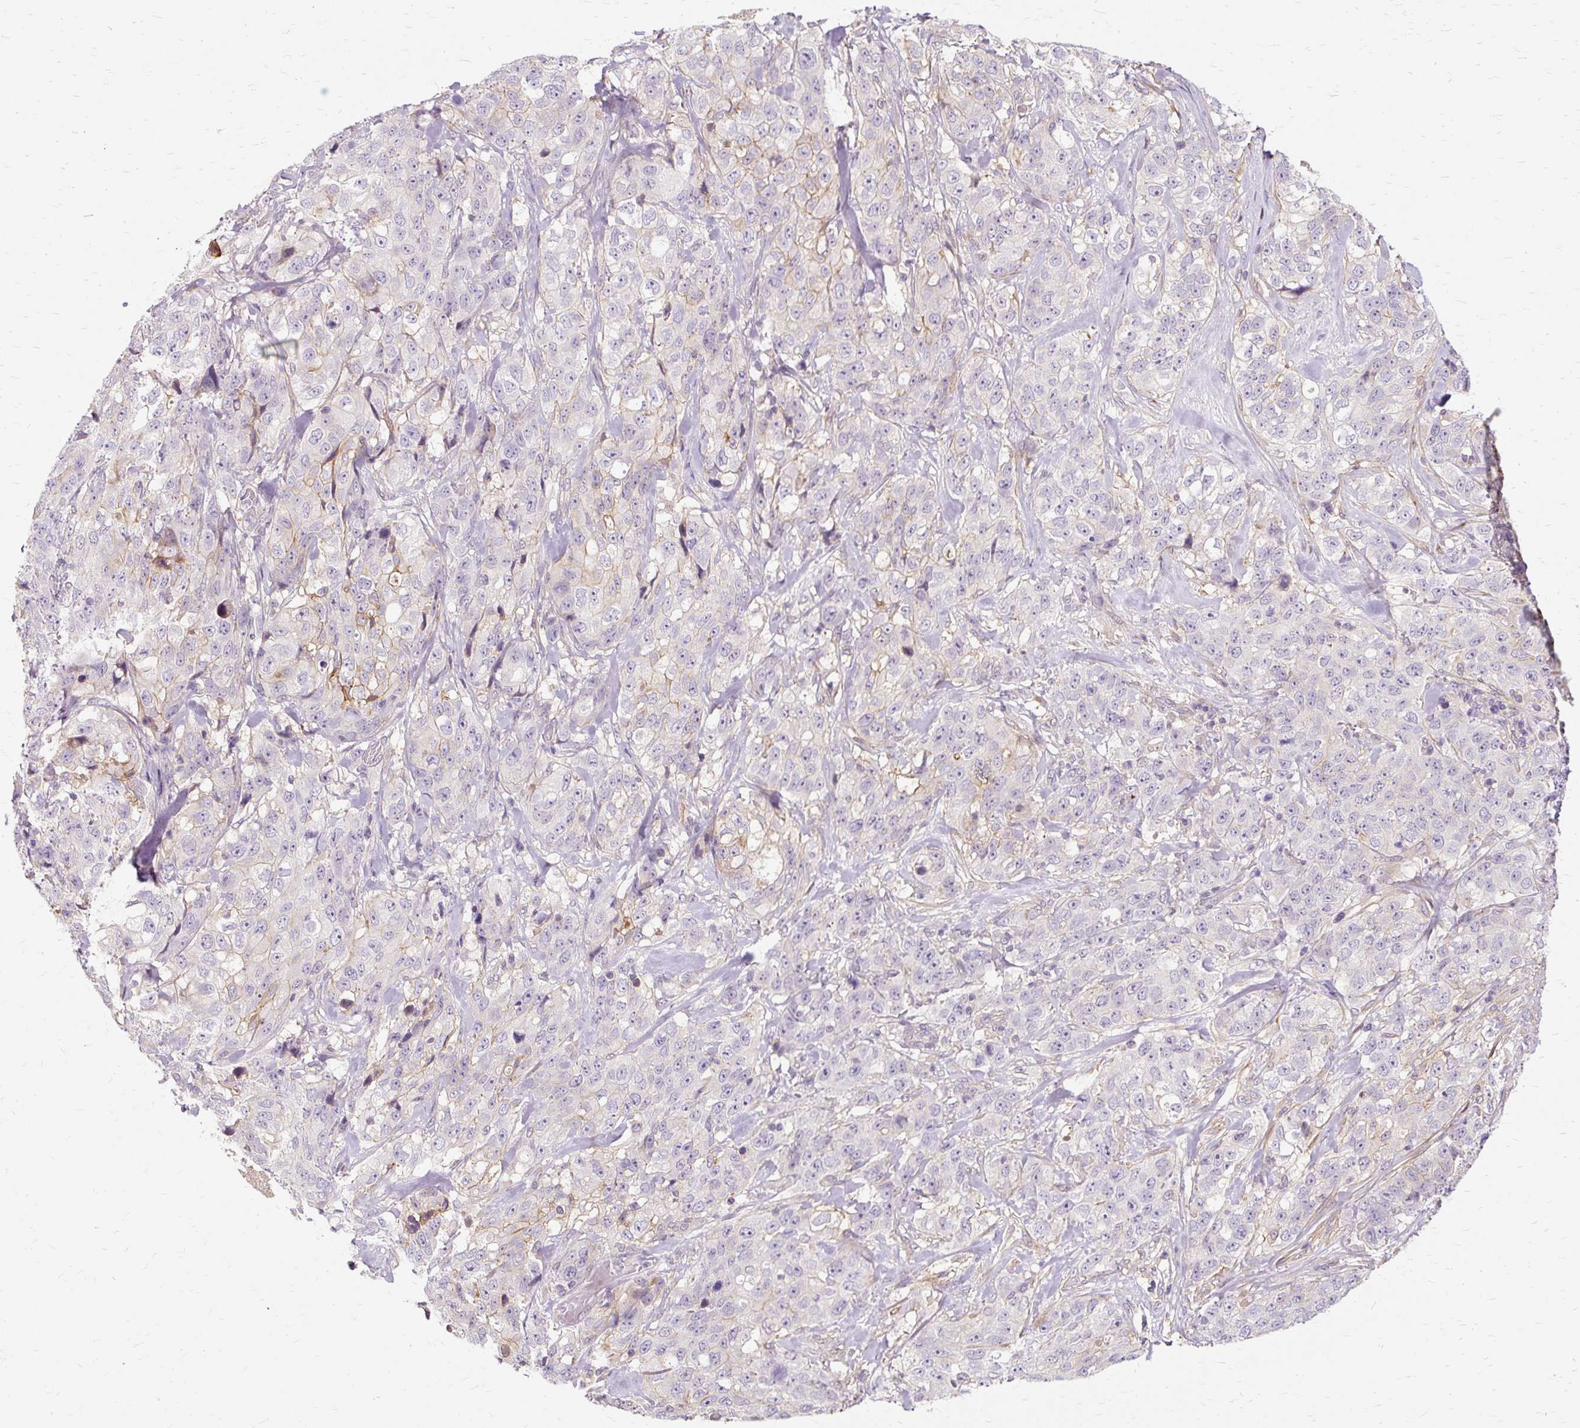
{"staining": {"intensity": "negative", "quantity": "none", "location": "none"}, "tissue": "stomach cancer", "cell_type": "Tumor cells", "image_type": "cancer", "snomed": [{"axis": "morphology", "description": "Adenocarcinoma, NOS"}, {"axis": "topography", "description": "Stomach"}], "caption": "Adenocarcinoma (stomach) stained for a protein using immunohistochemistry exhibits no positivity tumor cells.", "gene": "TSPAN8", "patient": {"sex": "male", "age": 48}}